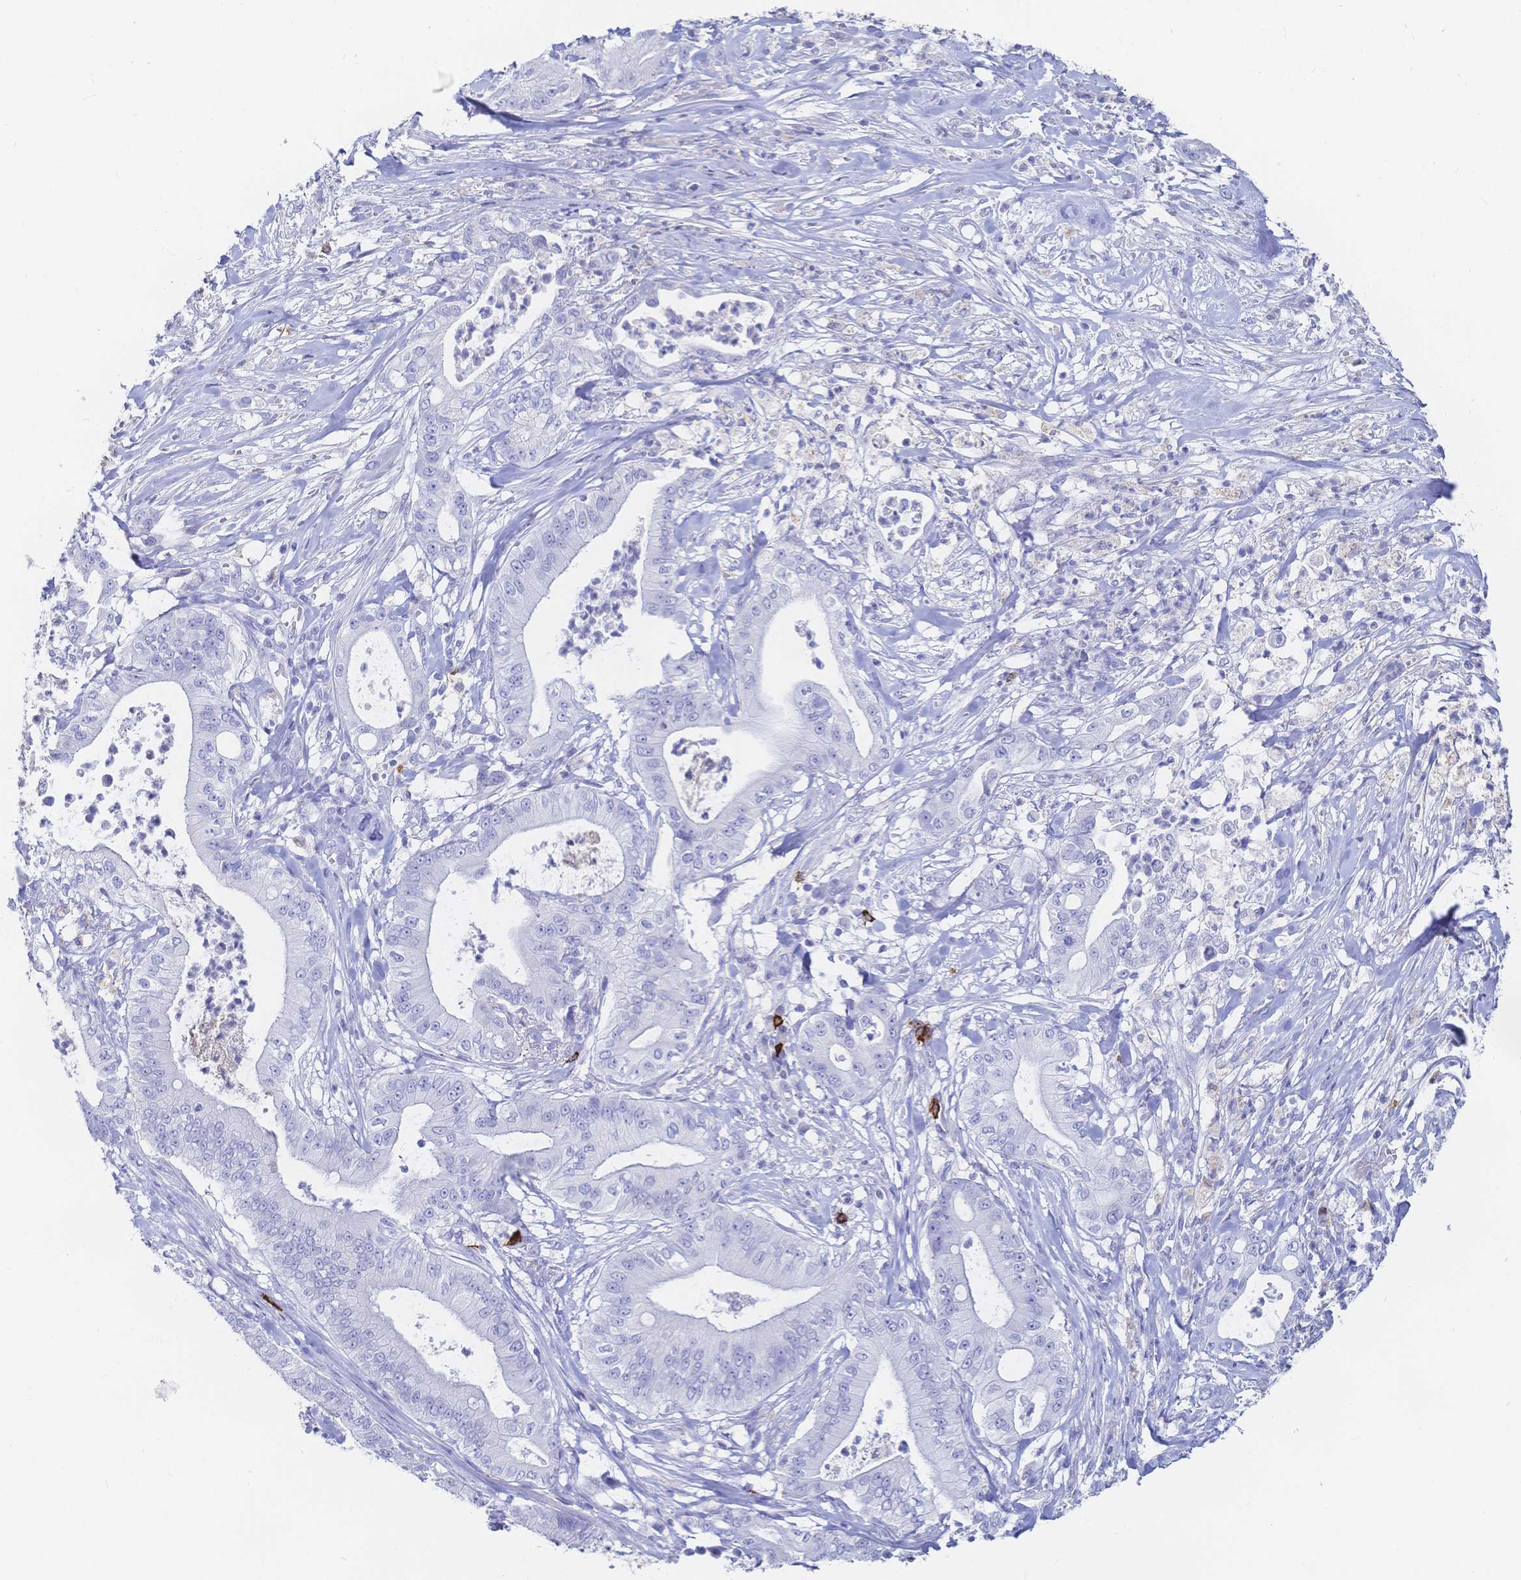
{"staining": {"intensity": "negative", "quantity": "none", "location": "none"}, "tissue": "pancreatic cancer", "cell_type": "Tumor cells", "image_type": "cancer", "snomed": [{"axis": "morphology", "description": "Adenocarcinoma, NOS"}, {"axis": "topography", "description": "Pancreas"}], "caption": "Pancreatic cancer stained for a protein using immunohistochemistry exhibits no positivity tumor cells.", "gene": "IL2RB", "patient": {"sex": "male", "age": 71}}